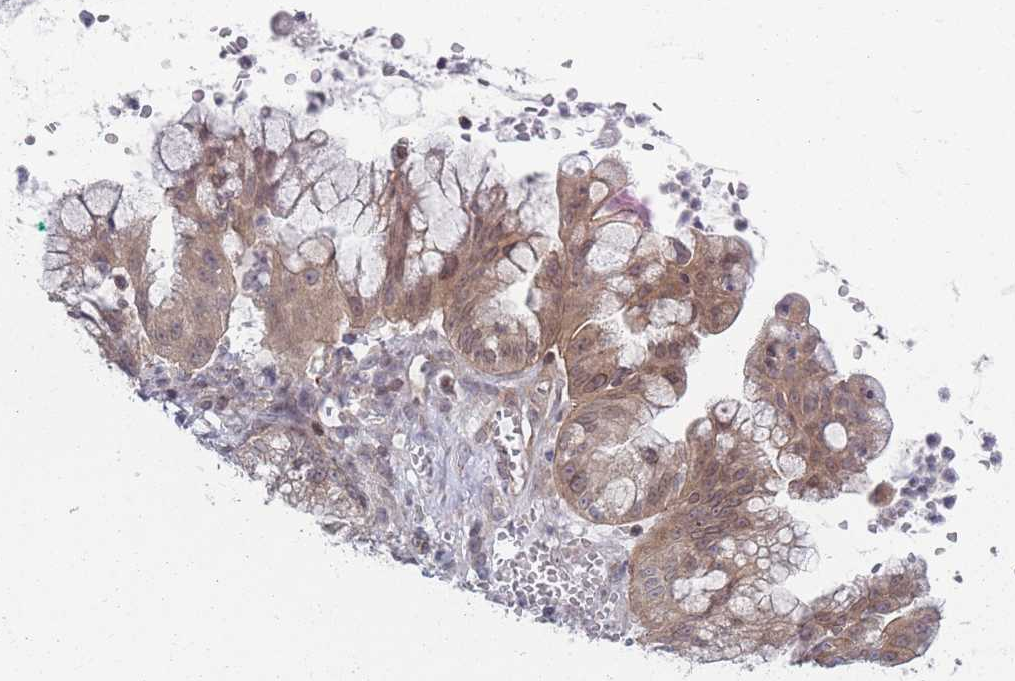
{"staining": {"intensity": "moderate", "quantity": ">75%", "location": "cytoplasmic/membranous,nuclear"}, "tissue": "ovarian cancer", "cell_type": "Tumor cells", "image_type": "cancer", "snomed": [{"axis": "morphology", "description": "Cystadenocarcinoma, mucinous, NOS"}, {"axis": "topography", "description": "Ovary"}], "caption": "A histopathology image showing moderate cytoplasmic/membranous and nuclear expression in approximately >75% of tumor cells in ovarian cancer, as visualized by brown immunohistochemical staining.", "gene": "VRK2", "patient": {"sex": "female", "age": 70}}